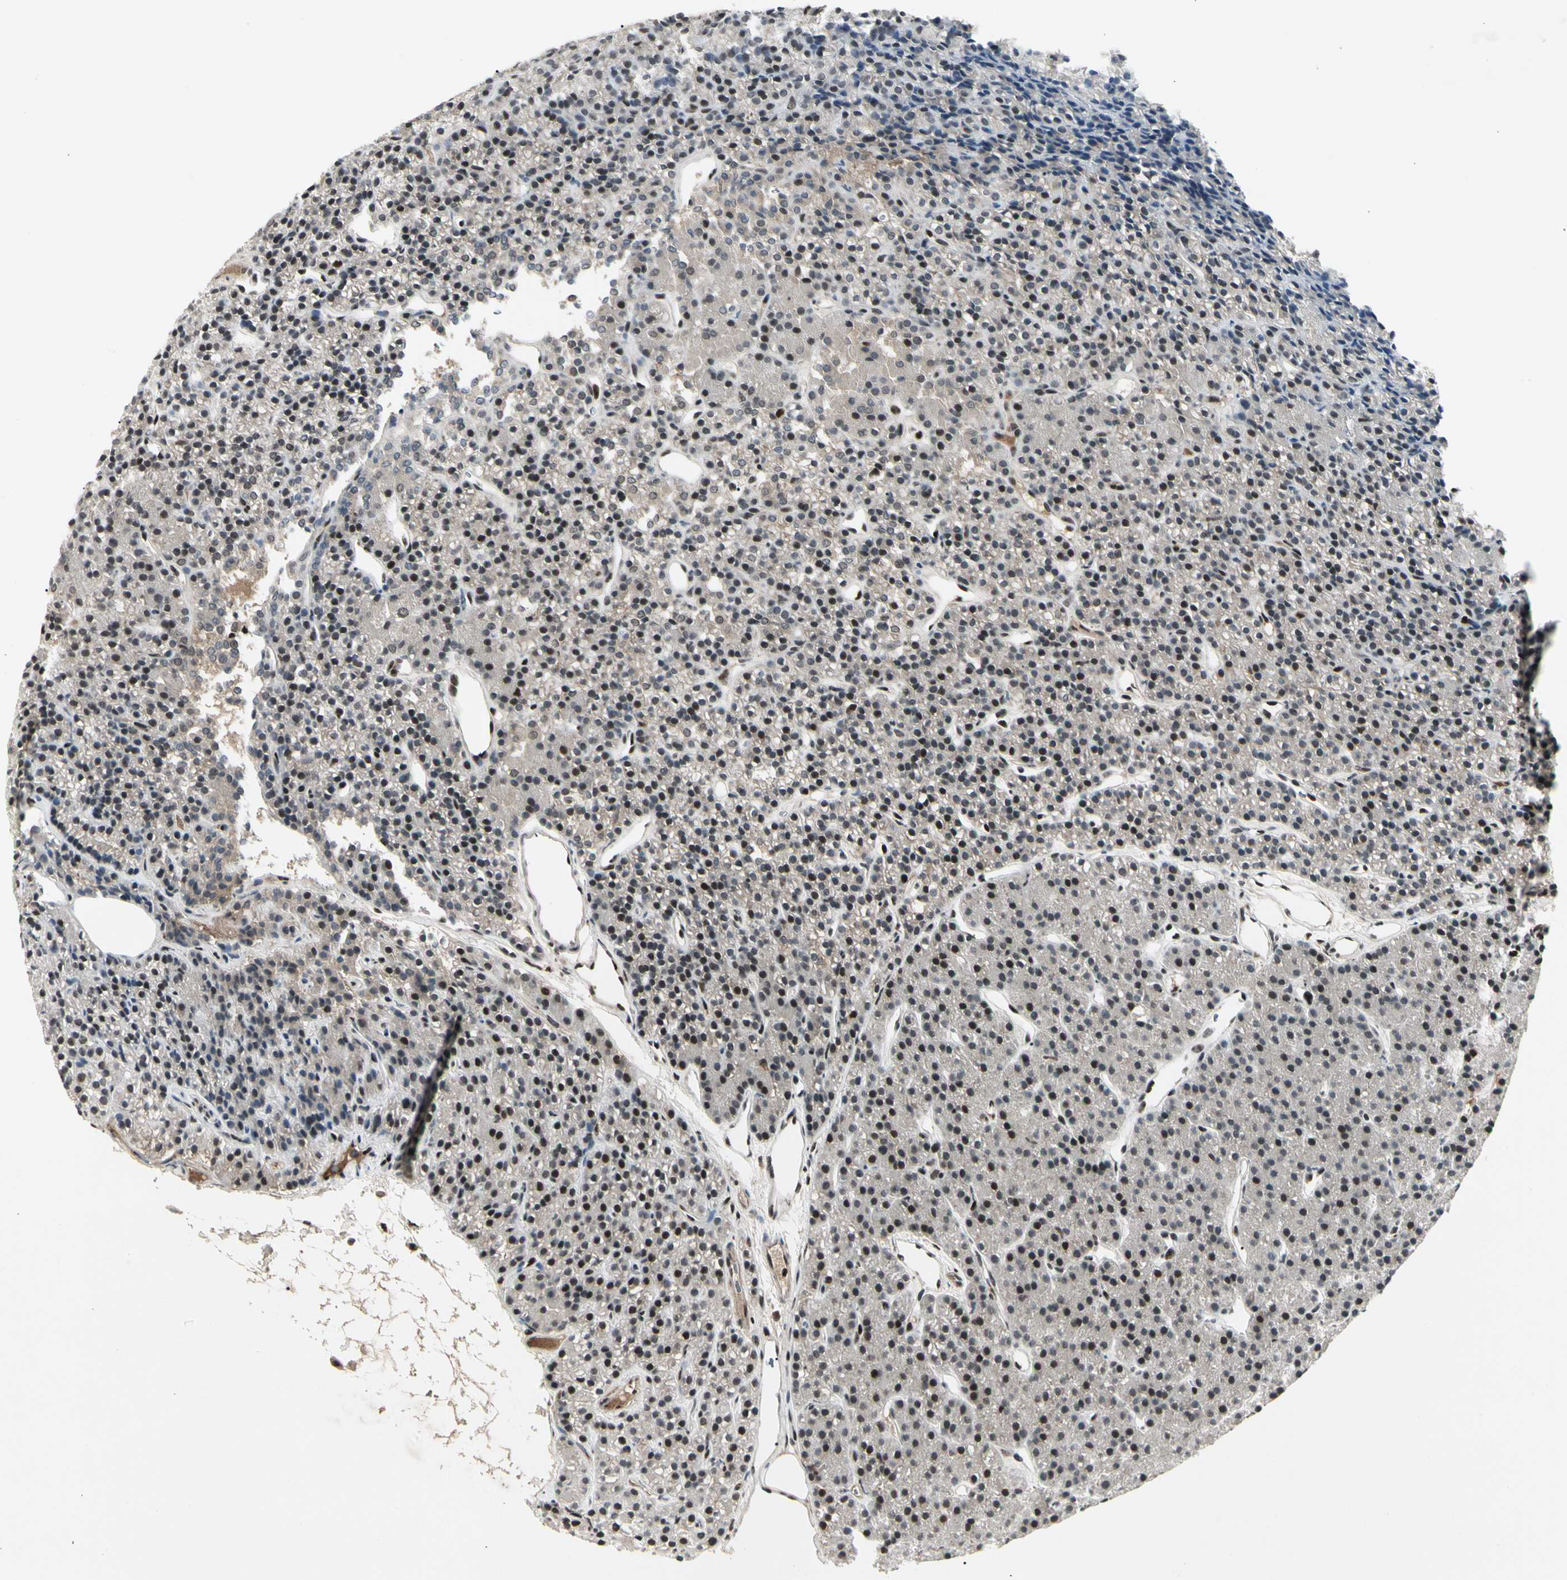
{"staining": {"intensity": "moderate", "quantity": "25%-75%", "location": "nuclear"}, "tissue": "parathyroid gland", "cell_type": "Glandular cells", "image_type": "normal", "snomed": [{"axis": "morphology", "description": "Normal tissue, NOS"}, {"axis": "morphology", "description": "Hyperplasia, NOS"}, {"axis": "topography", "description": "Parathyroid gland"}], "caption": "The image displays a brown stain indicating the presence of a protein in the nuclear of glandular cells in parathyroid gland. The staining is performed using DAB brown chromogen to label protein expression. The nuclei are counter-stained blue using hematoxylin.", "gene": "FOXJ2", "patient": {"sex": "male", "age": 44}}